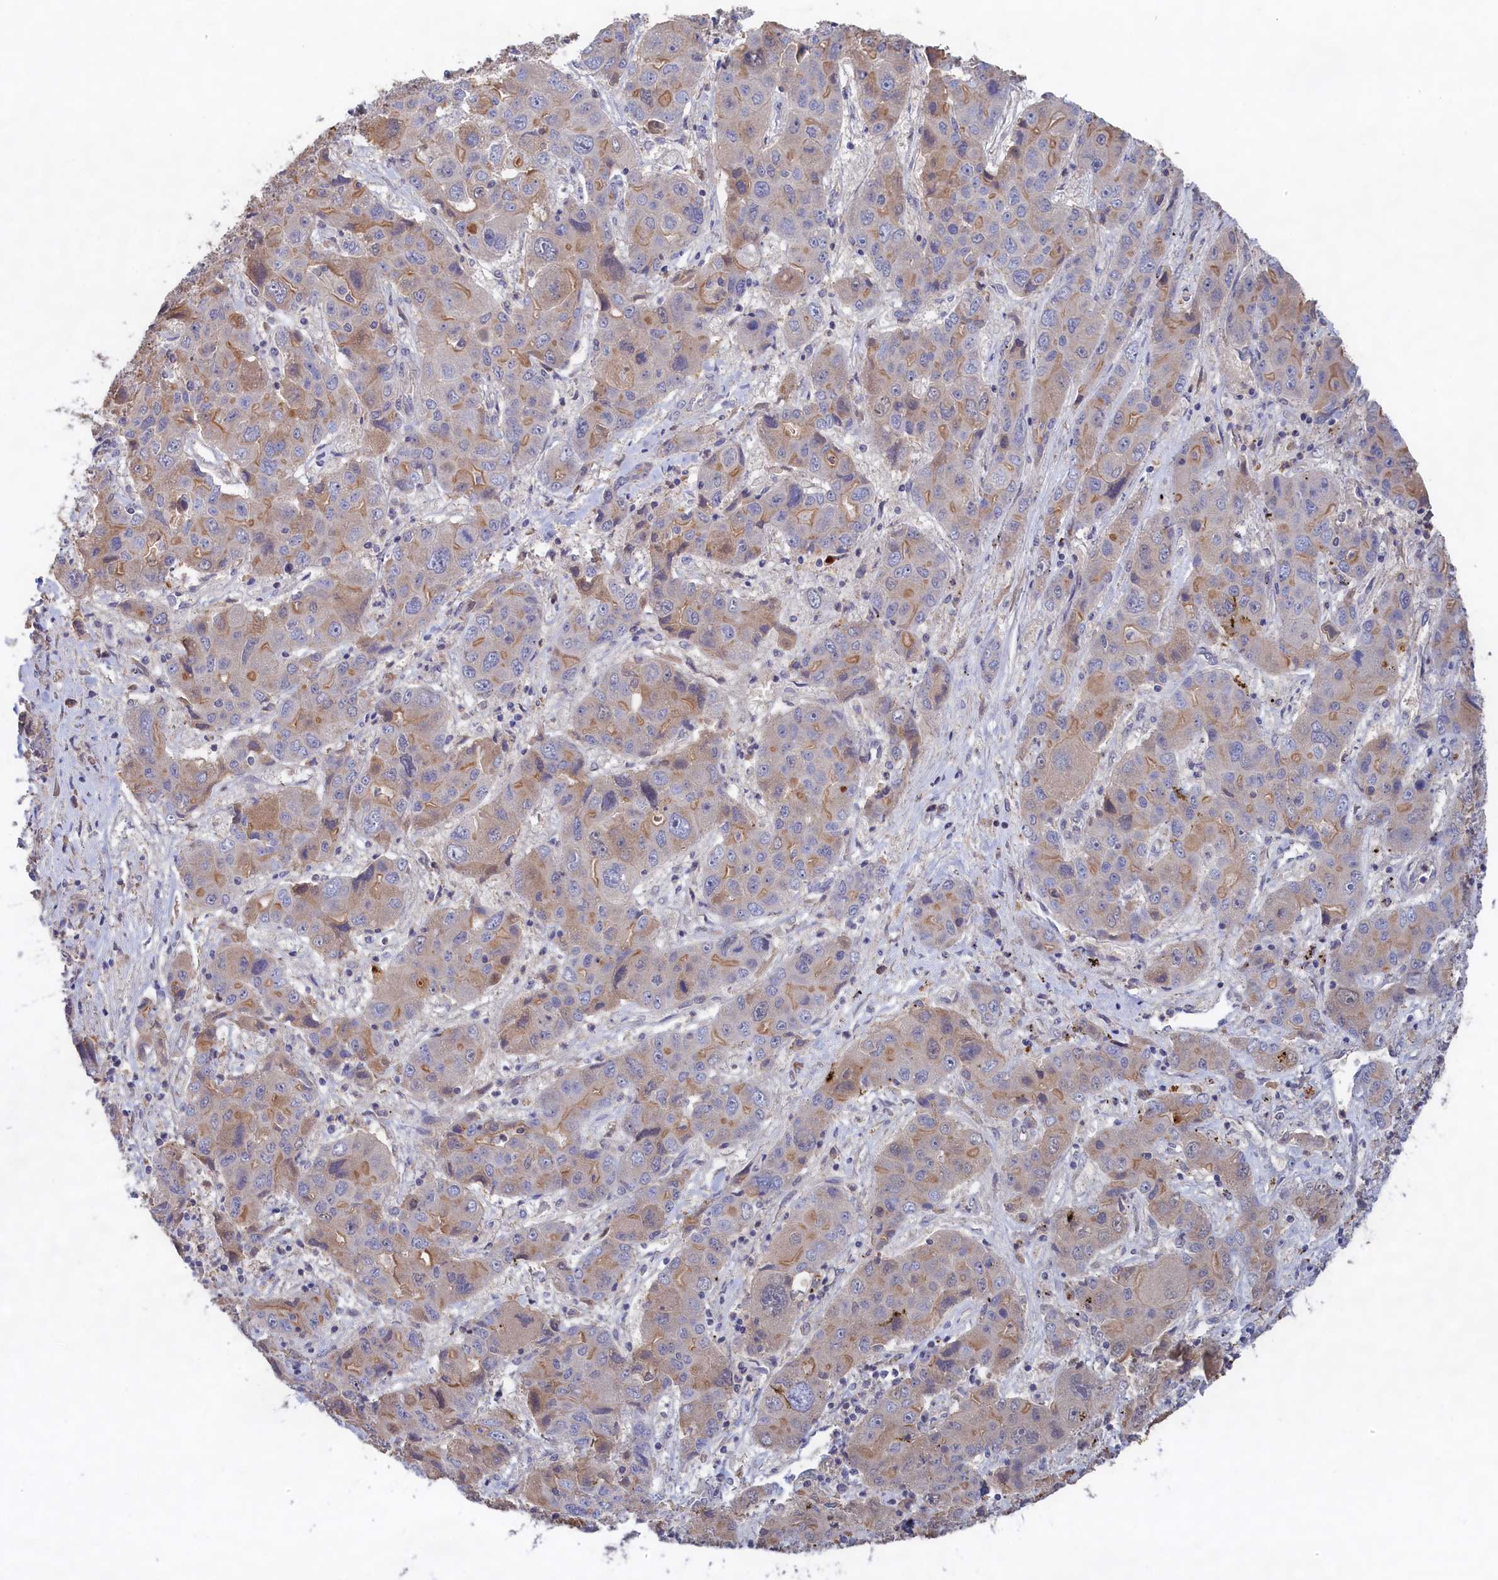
{"staining": {"intensity": "weak", "quantity": "<25%", "location": "cytoplasmic/membranous"}, "tissue": "liver cancer", "cell_type": "Tumor cells", "image_type": "cancer", "snomed": [{"axis": "morphology", "description": "Cholangiocarcinoma"}, {"axis": "topography", "description": "Liver"}], "caption": "Immunohistochemistry micrograph of cholangiocarcinoma (liver) stained for a protein (brown), which exhibits no staining in tumor cells.", "gene": "CELF5", "patient": {"sex": "male", "age": 67}}